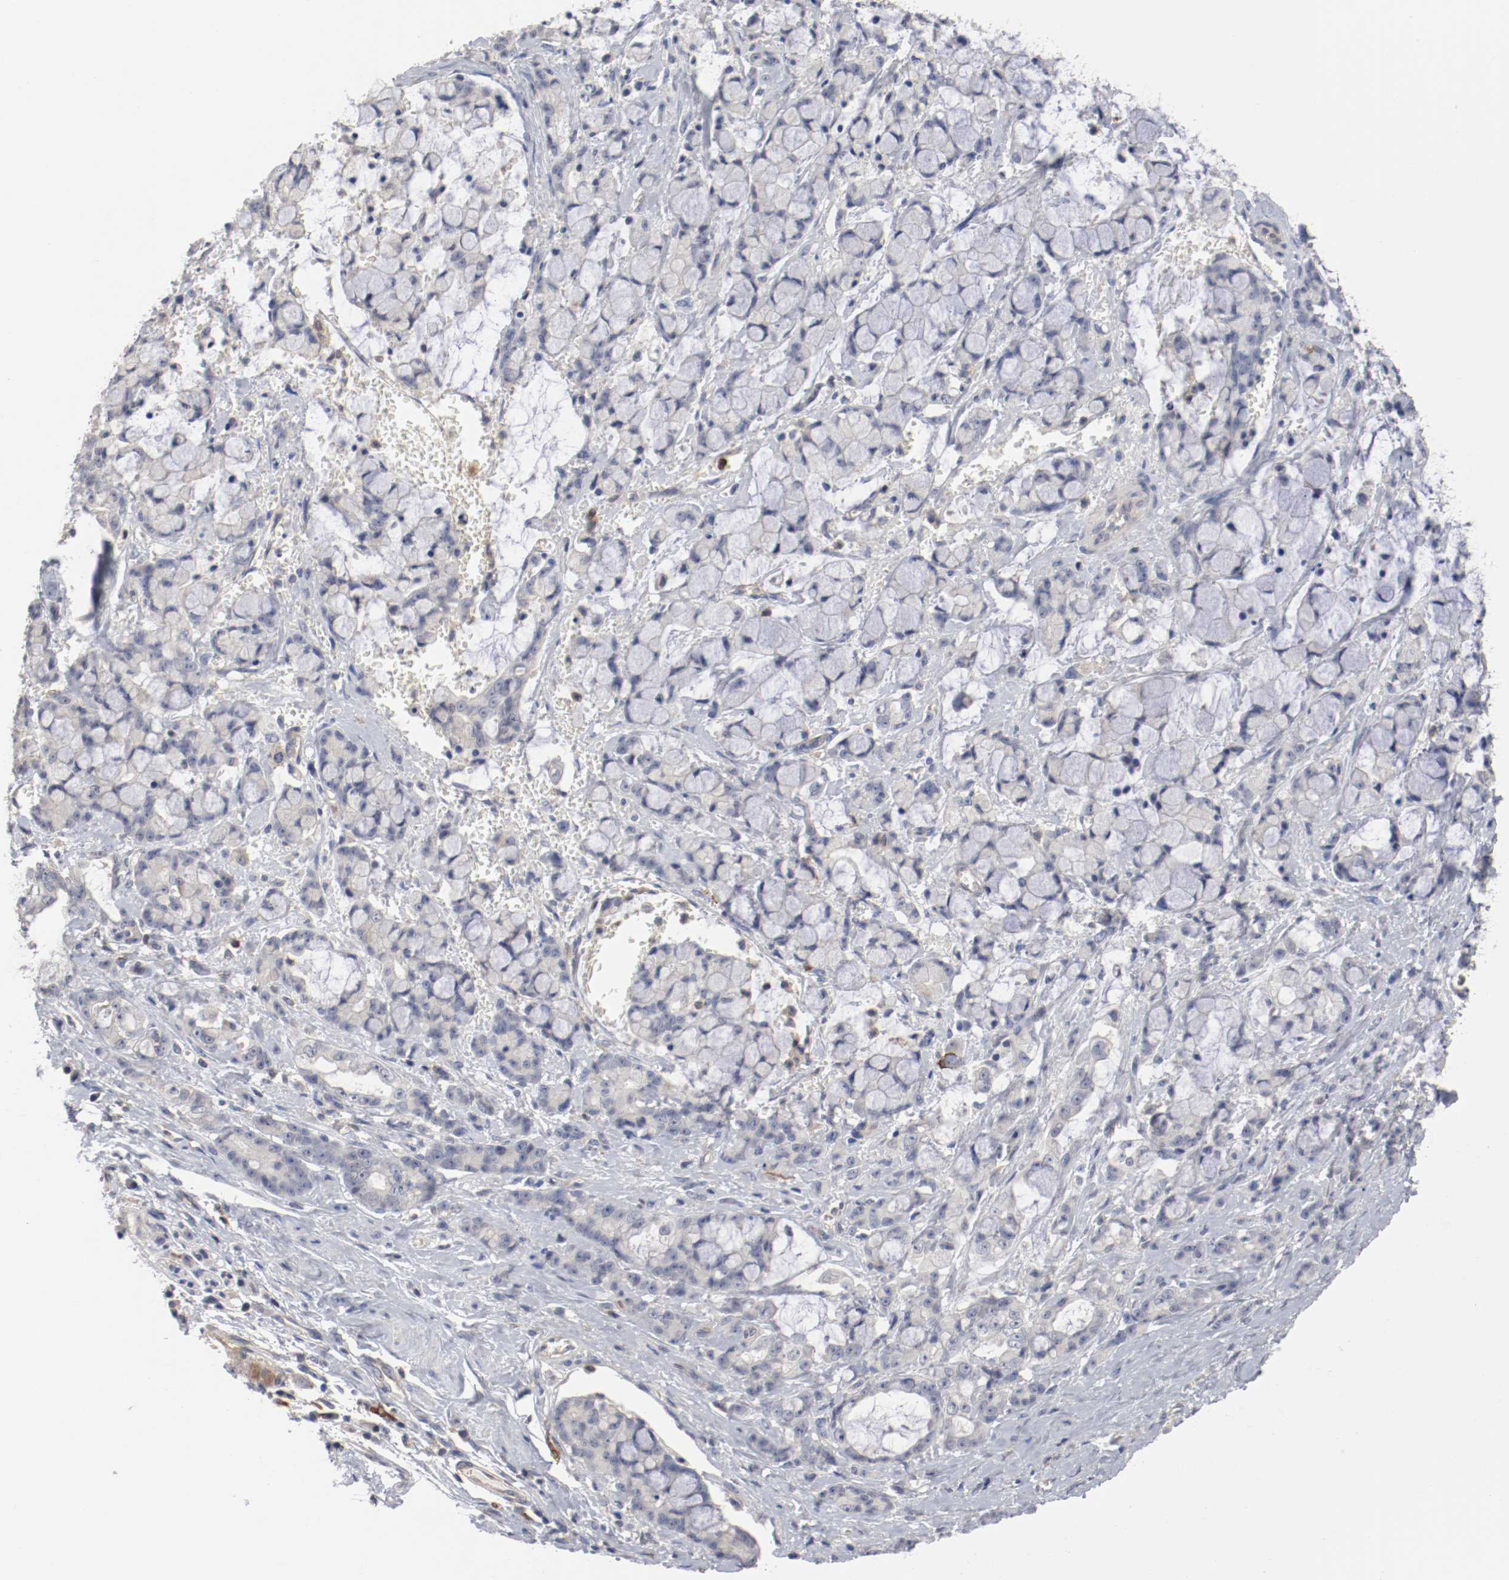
{"staining": {"intensity": "negative", "quantity": "none", "location": "none"}, "tissue": "pancreatic cancer", "cell_type": "Tumor cells", "image_type": "cancer", "snomed": [{"axis": "morphology", "description": "Adenocarcinoma, NOS"}, {"axis": "topography", "description": "Pancreas"}], "caption": "DAB immunohistochemical staining of adenocarcinoma (pancreatic) reveals no significant expression in tumor cells.", "gene": "CBL", "patient": {"sex": "female", "age": 73}}